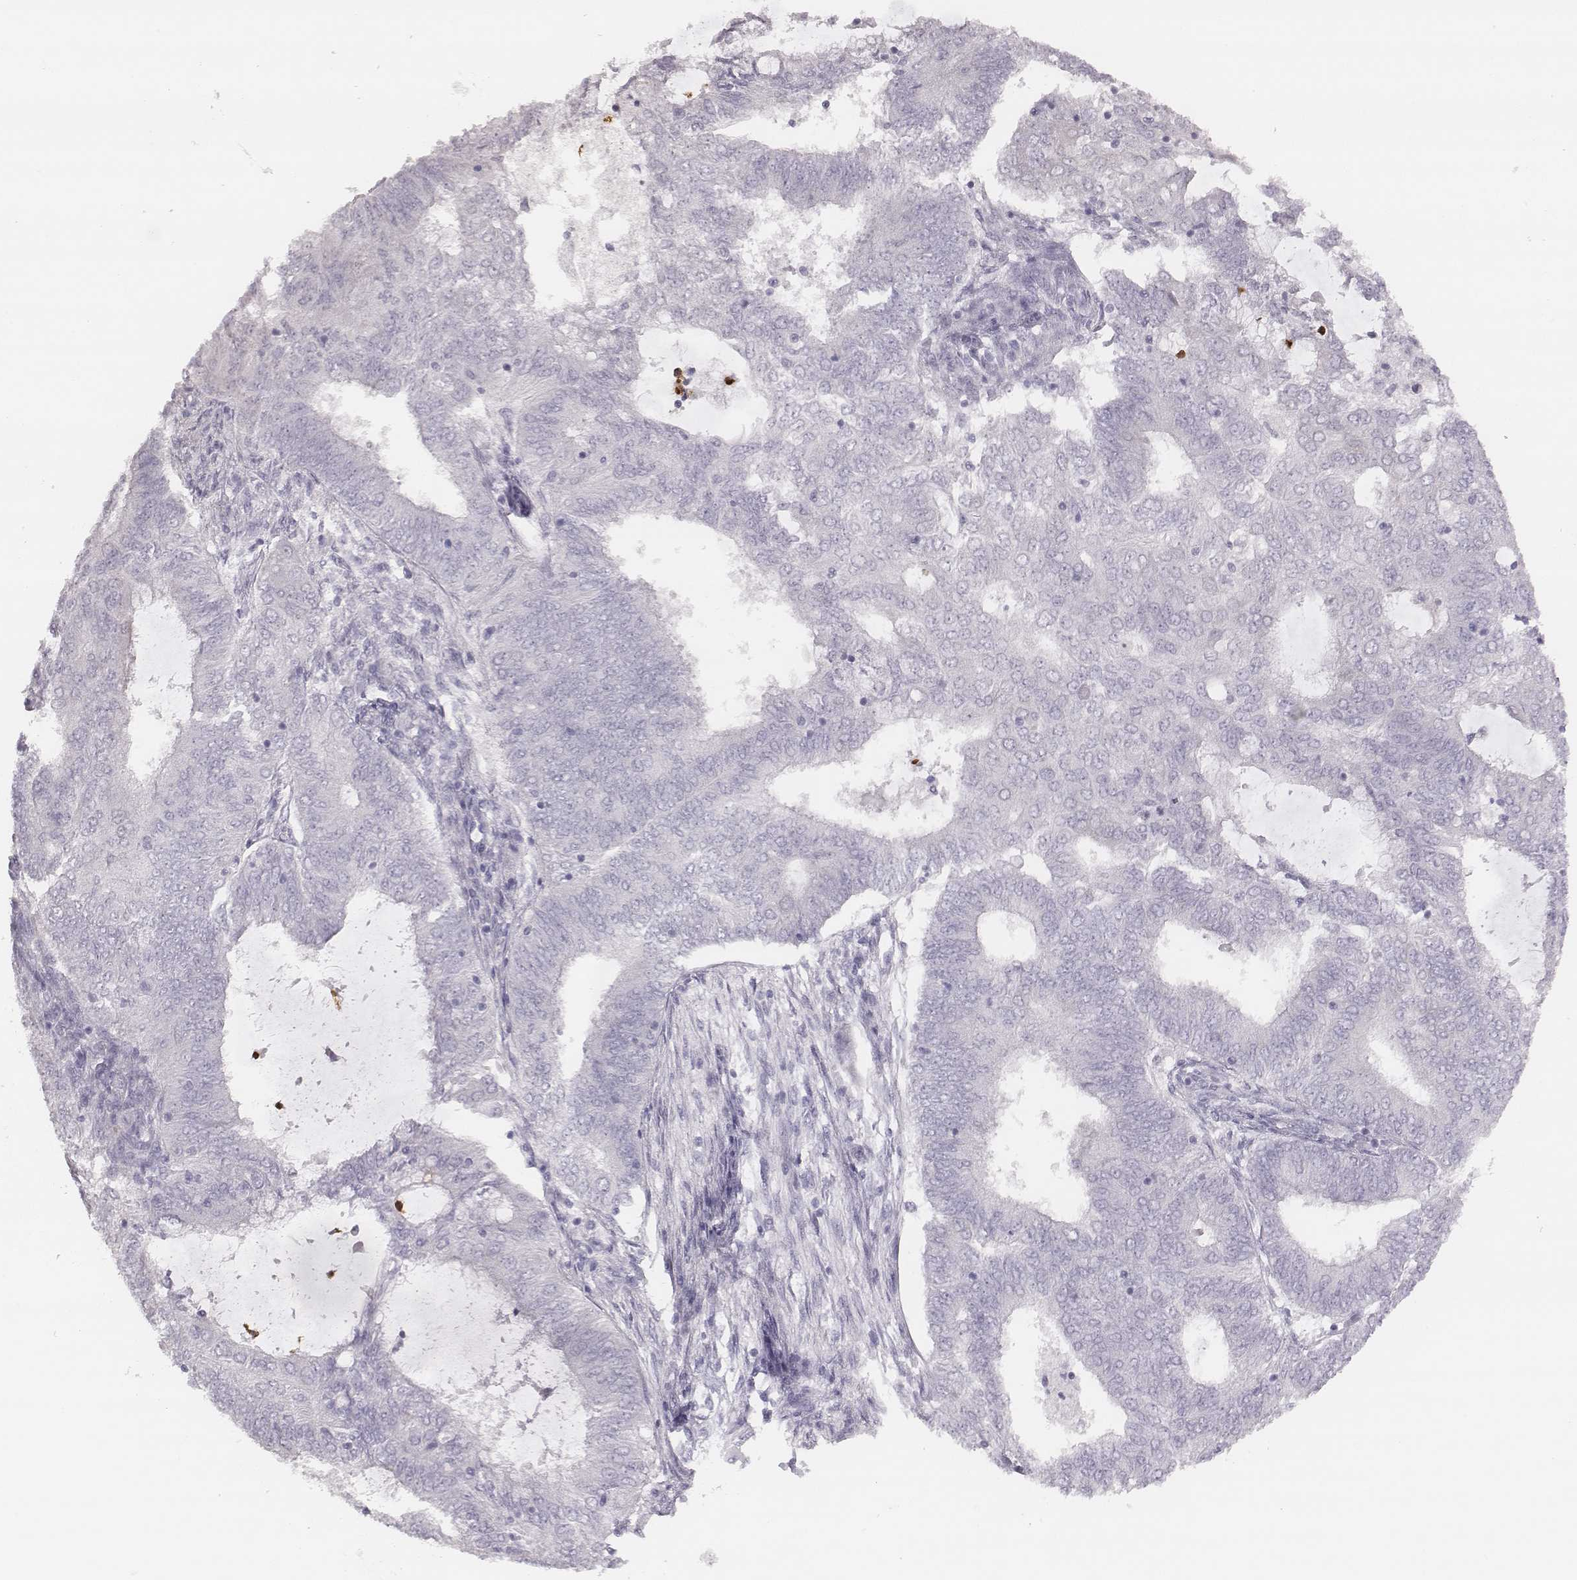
{"staining": {"intensity": "negative", "quantity": "none", "location": "none"}, "tissue": "endometrial cancer", "cell_type": "Tumor cells", "image_type": "cancer", "snomed": [{"axis": "morphology", "description": "Adenocarcinoma, NOS"}, {"axis": "topography", "description": "Endometrium"}], "caption": "This is an immunohistochemistry (IHC) photomicrograph of endometrial cancer. There is no staining in tumor cells.", "gene": "KCNJ12", "patient": {"sex": "female", "age": 62}}